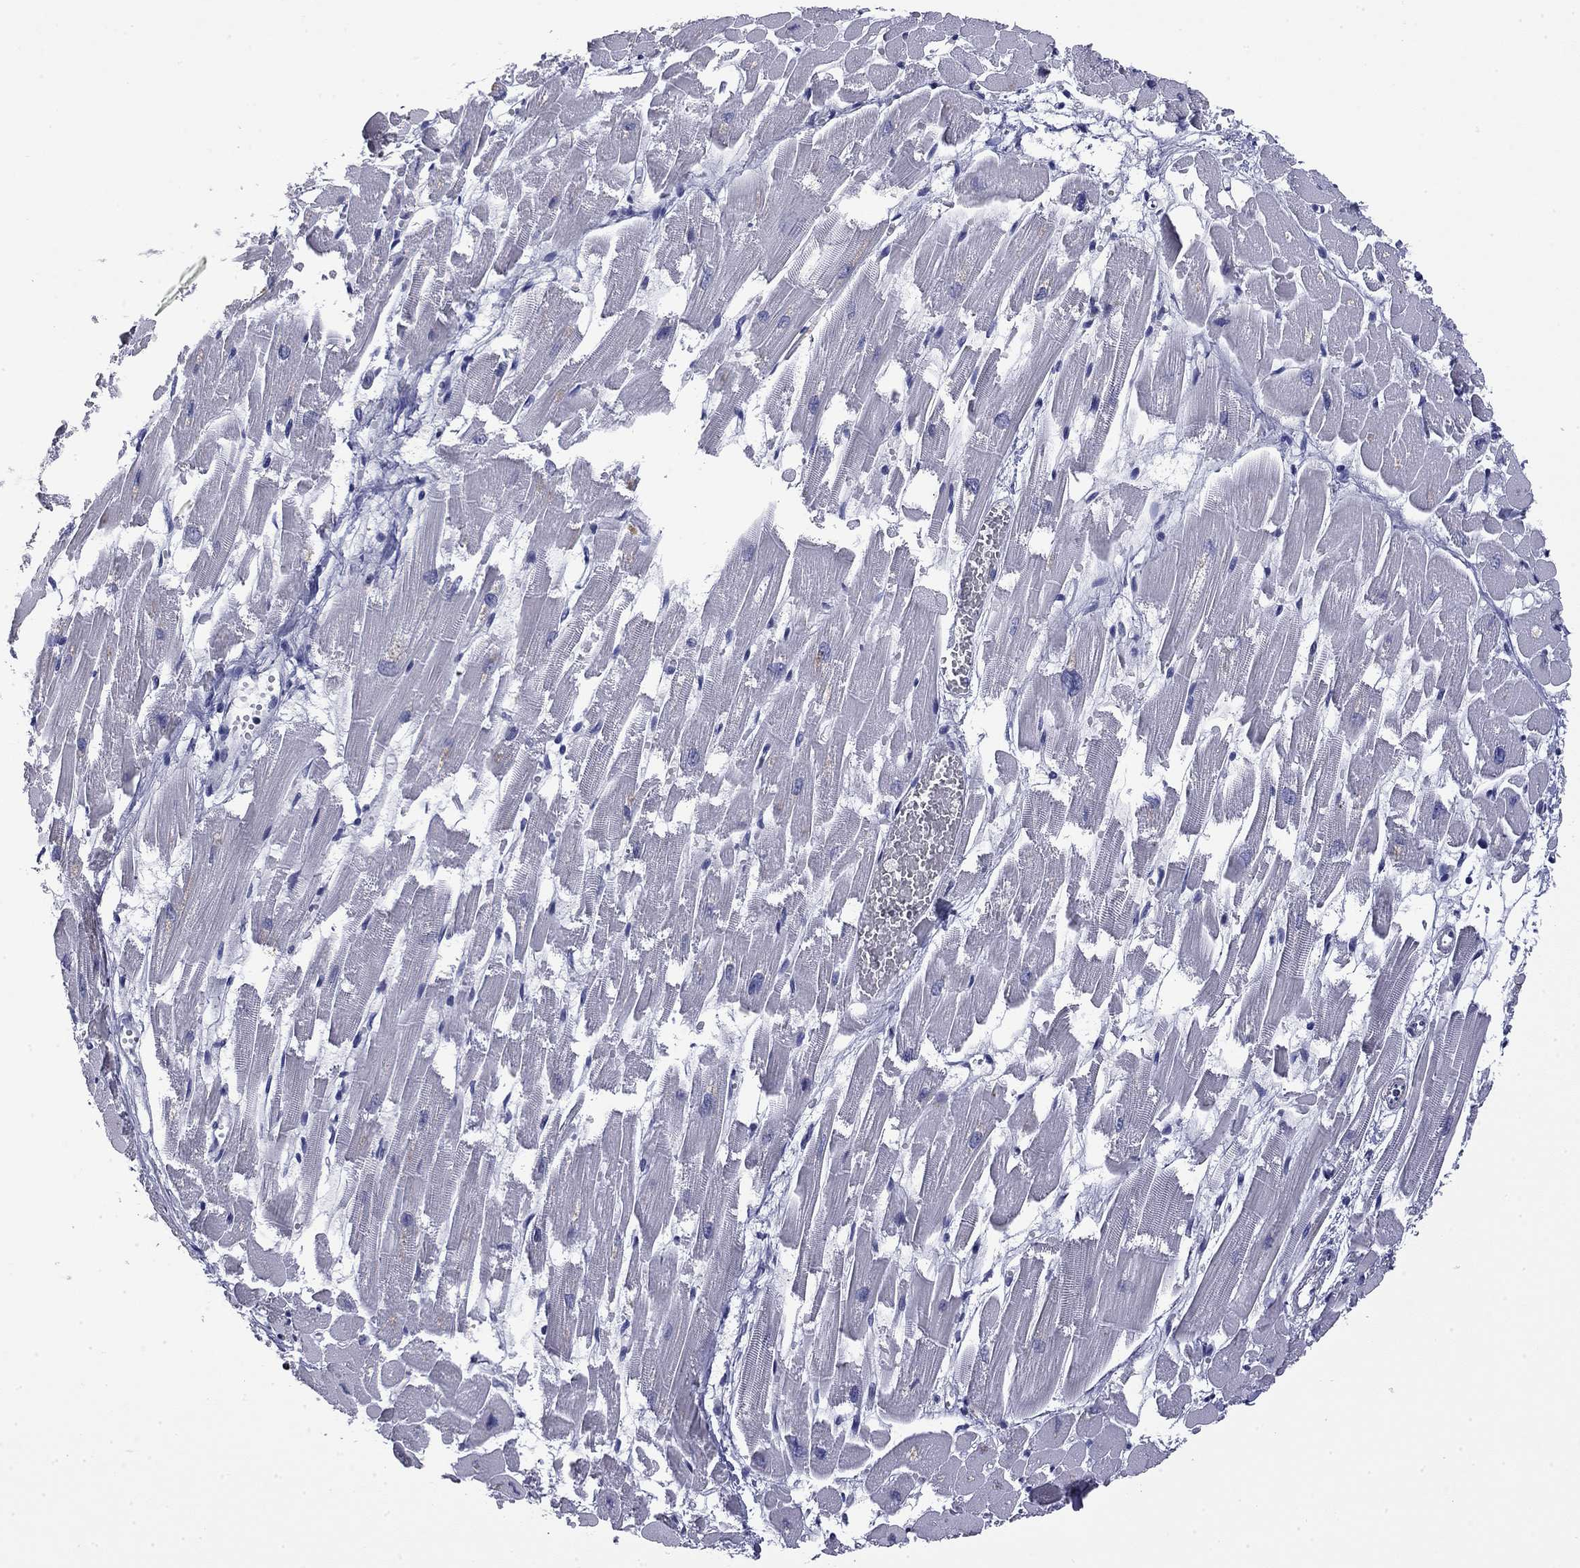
{"staining": {"intensity": "negative", "quantity": "none", "location": "none"}, "tissue": "heart muscle", "cell_type": "Cardiomyocytes", "image_type": "normal", "snomed": [{"axis": "morphology", "description": "Normal tissue, NOS"}, {"axis": "topography", "description": "Heart"}], "caption": "Cardiomyocytes are negative for protein expression in unremarkable human heart muscle. (Brightfield microscopy of DAB (3,3'-diaminobenzidine) immunohistochemistry (IHC) at high magnification).", "gene": "IKZF3", "patient": {"sex": "female", "age": 52}}